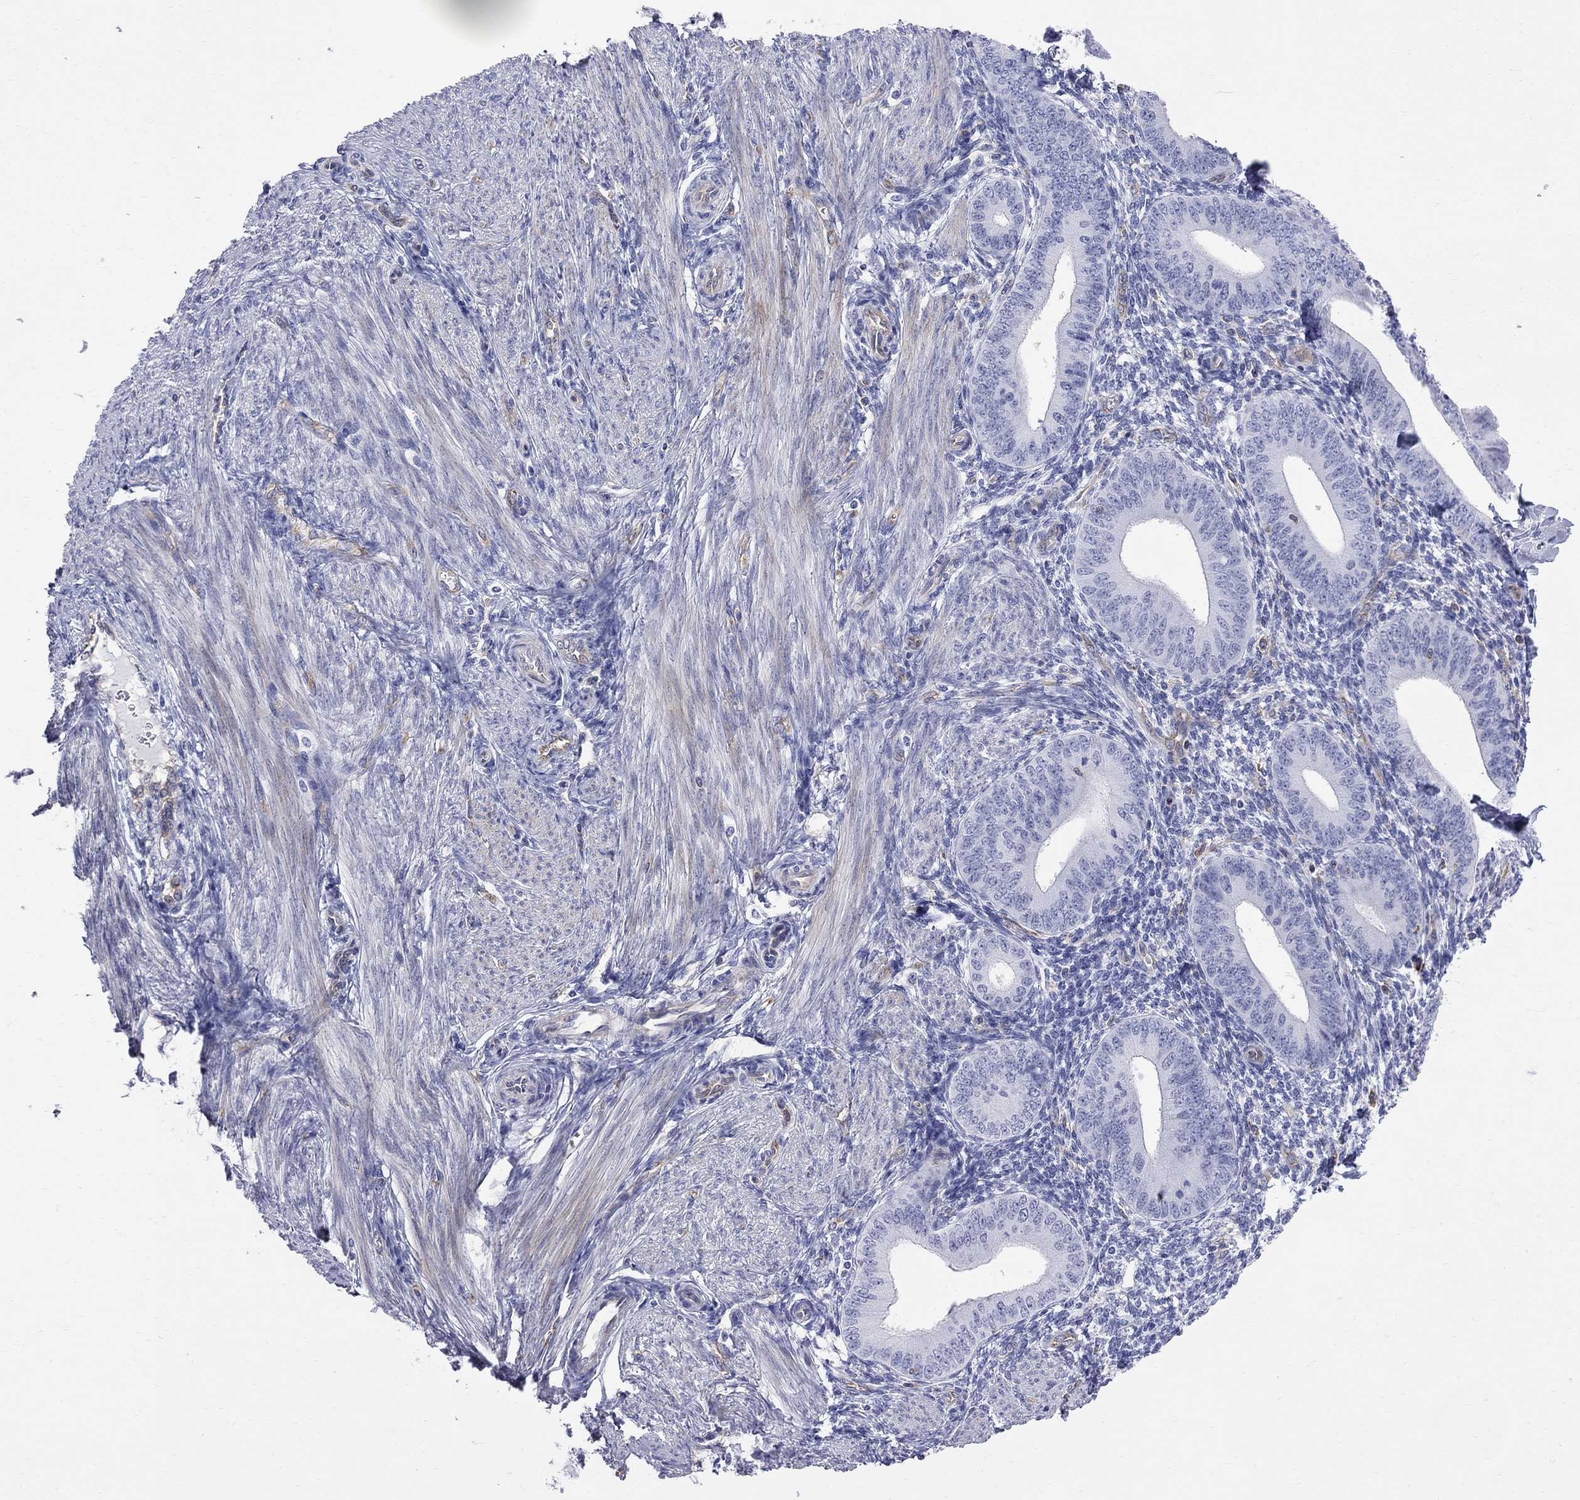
{"staining": {"intensity": "negative", "quantity": "none", "location": "none"}, "tissue": "endometrium", "cell_type": "Cells in endometrial stroma", "image_type": "normal", "snomed": [{"axis": "morphology", "description": "Normal tissue, NOS"}, {"axis": "topography", "description": "Endometrium"}], "caption": "Immunohistochemistry photomicrograph of unremarkable human endometrium stained for a protein (brown), which demonstrates no positivity in cells in endometrial stroma. (DAB (3,3'-diaminobenzidine) immunohistochemistry (IHC) with hematoxylin counter stain).", "gene": "ABI3", "patient": {"sex": "female", "age": 39}}